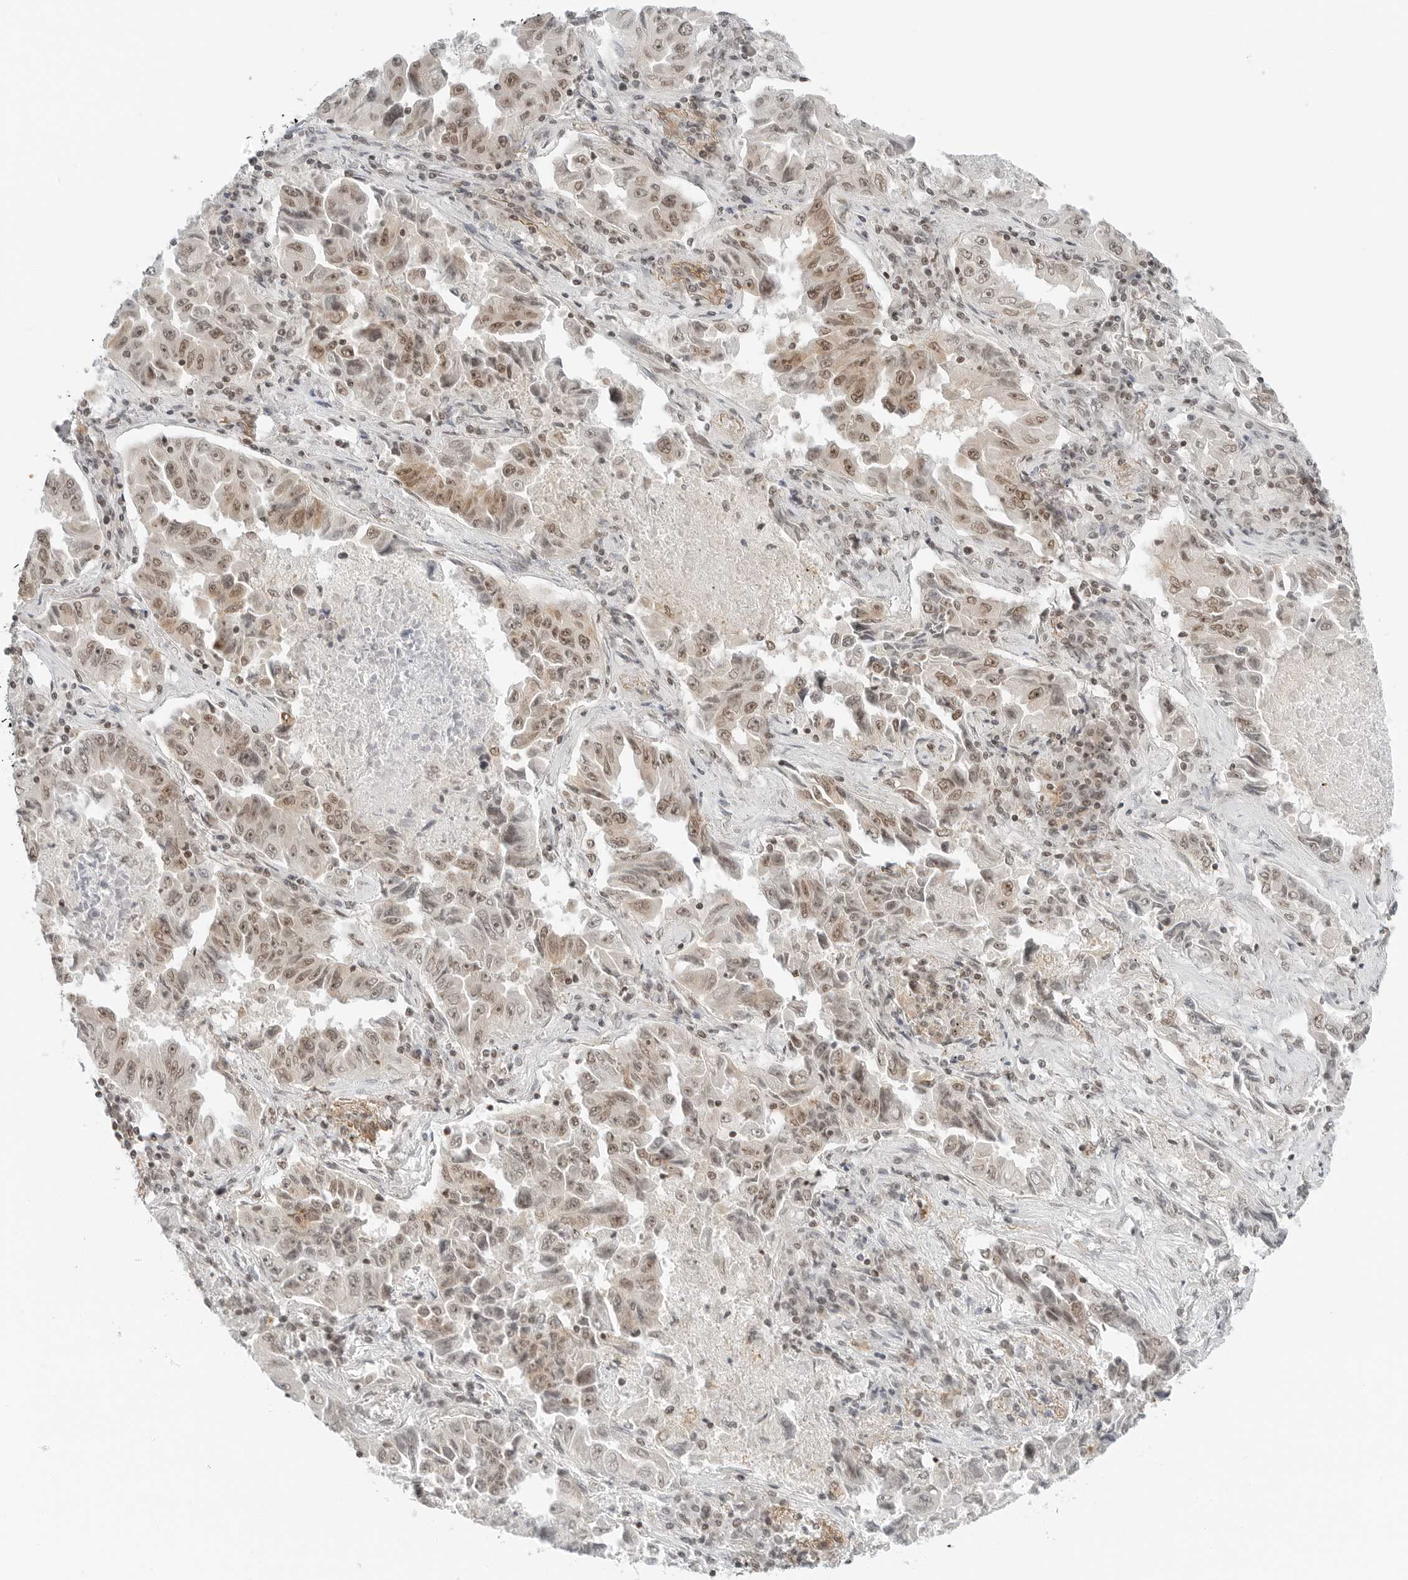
{"staining": {"intensity": "moderate", "quantity": ">75%", "location": "nuclear"}, "tissue": "lung cancer", "cell_type": "Tumor cells", "image_type": "cancer", "snomed": [{"axis": "morphology", "description": "Adenocarcinoma, NOS"}, {"axis": "topography", "description": "Lung"}], "caption": "A histopathology image of human adenocarcinoma (lung) stained for a protein exhibits moderate nuclear brown staining in tumor cells.", "gene": "CRTC2", "patient": {"sex": "female", "age": 51}}